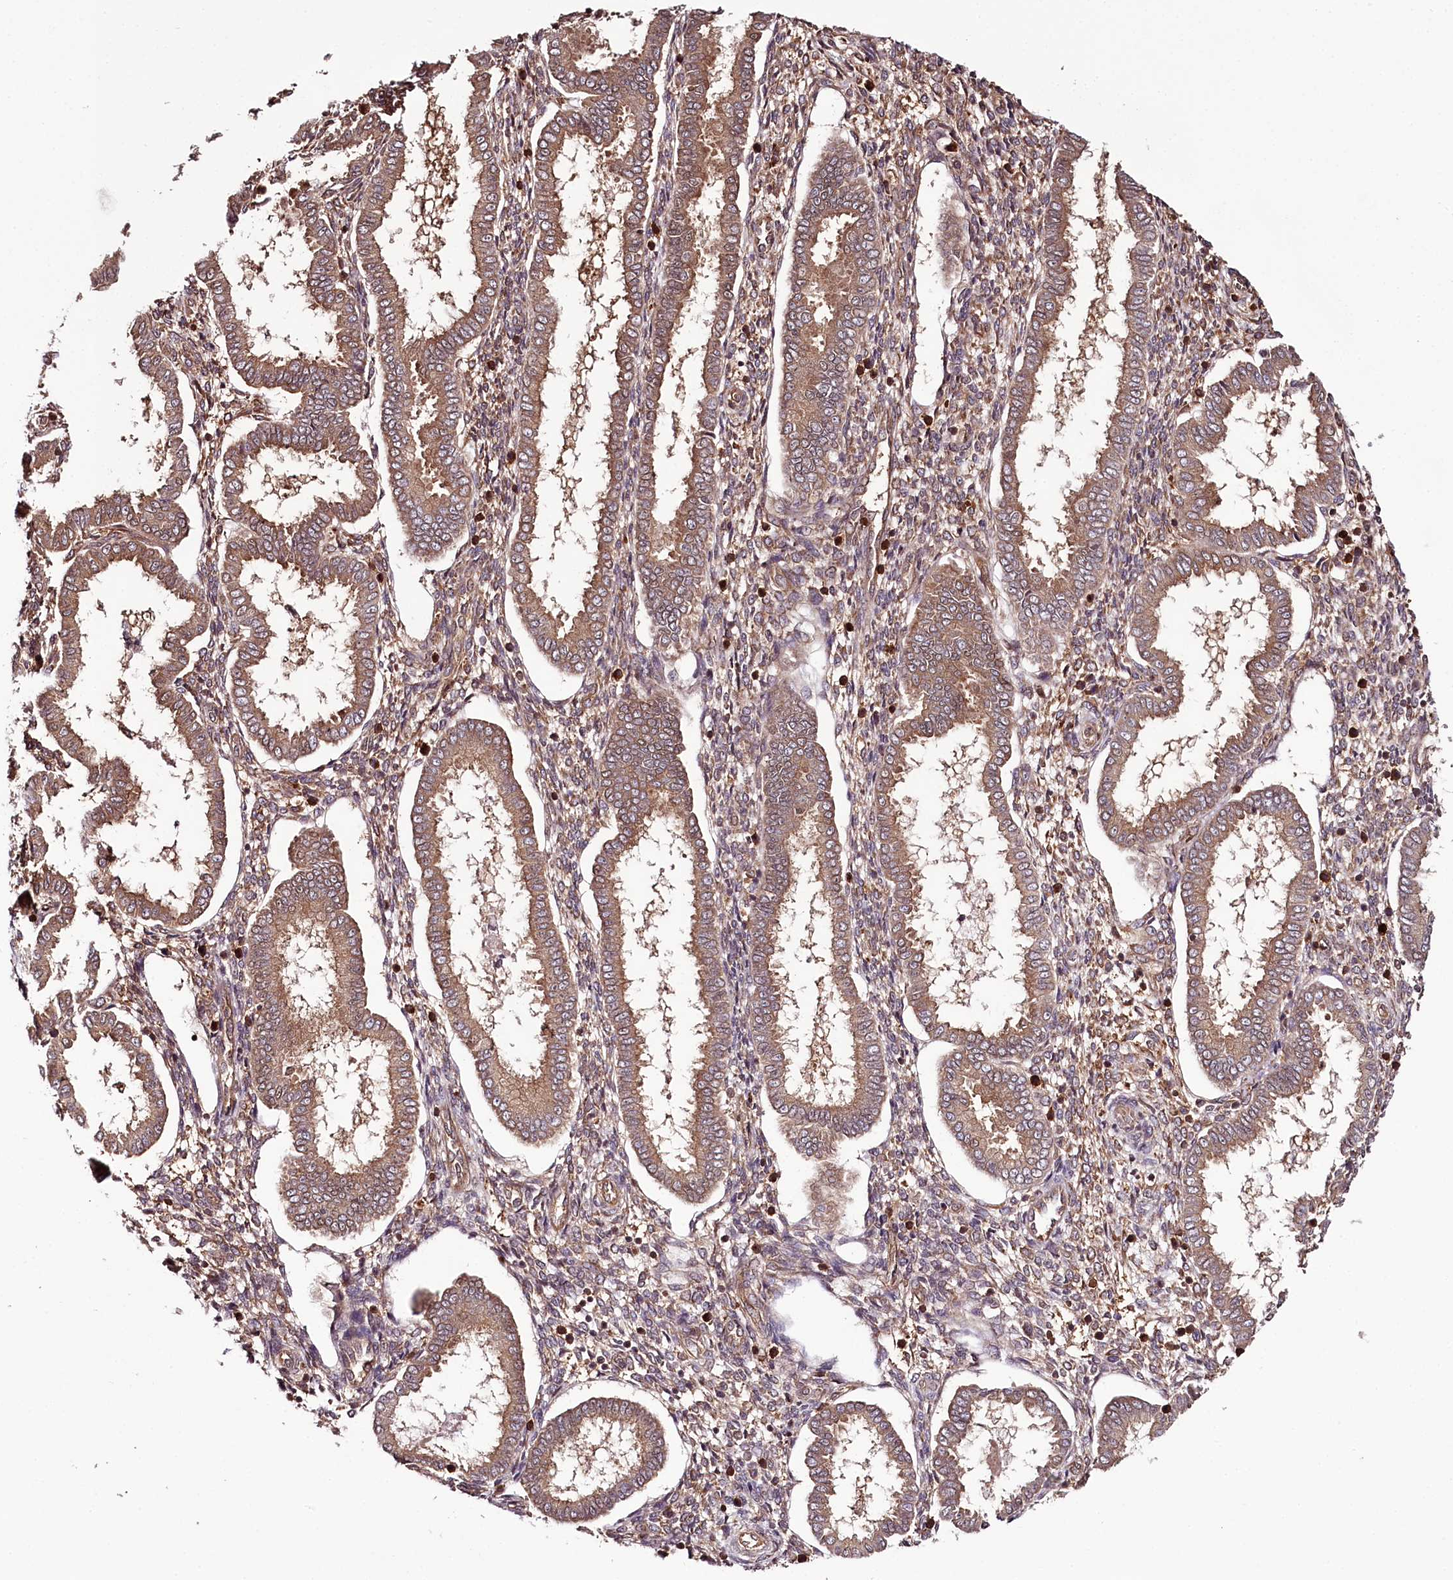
{"staining": {"intensity": "moderate", "quantity": "25%-75%", "location": "cytoplasmic/membranous"}, "tissue": "endometrium", "cell_type": "Cells in endometrial stroma", "image_type": "normal", "snomed": [{"axis": "morphology", "description": "Normal tissue, NOS"}, {"axis": "topography", "description": "Endometrium"}], "caption": "A brown stain highlights moderate cytoplasmic/membranous positivity of a protein in cells in endometrial stroma of normal endometrium. The protein is shown in brown color, while the nuclei are stained blue.", "gene": "TARS1", "patient": {"sex": "female", "age": 24}}